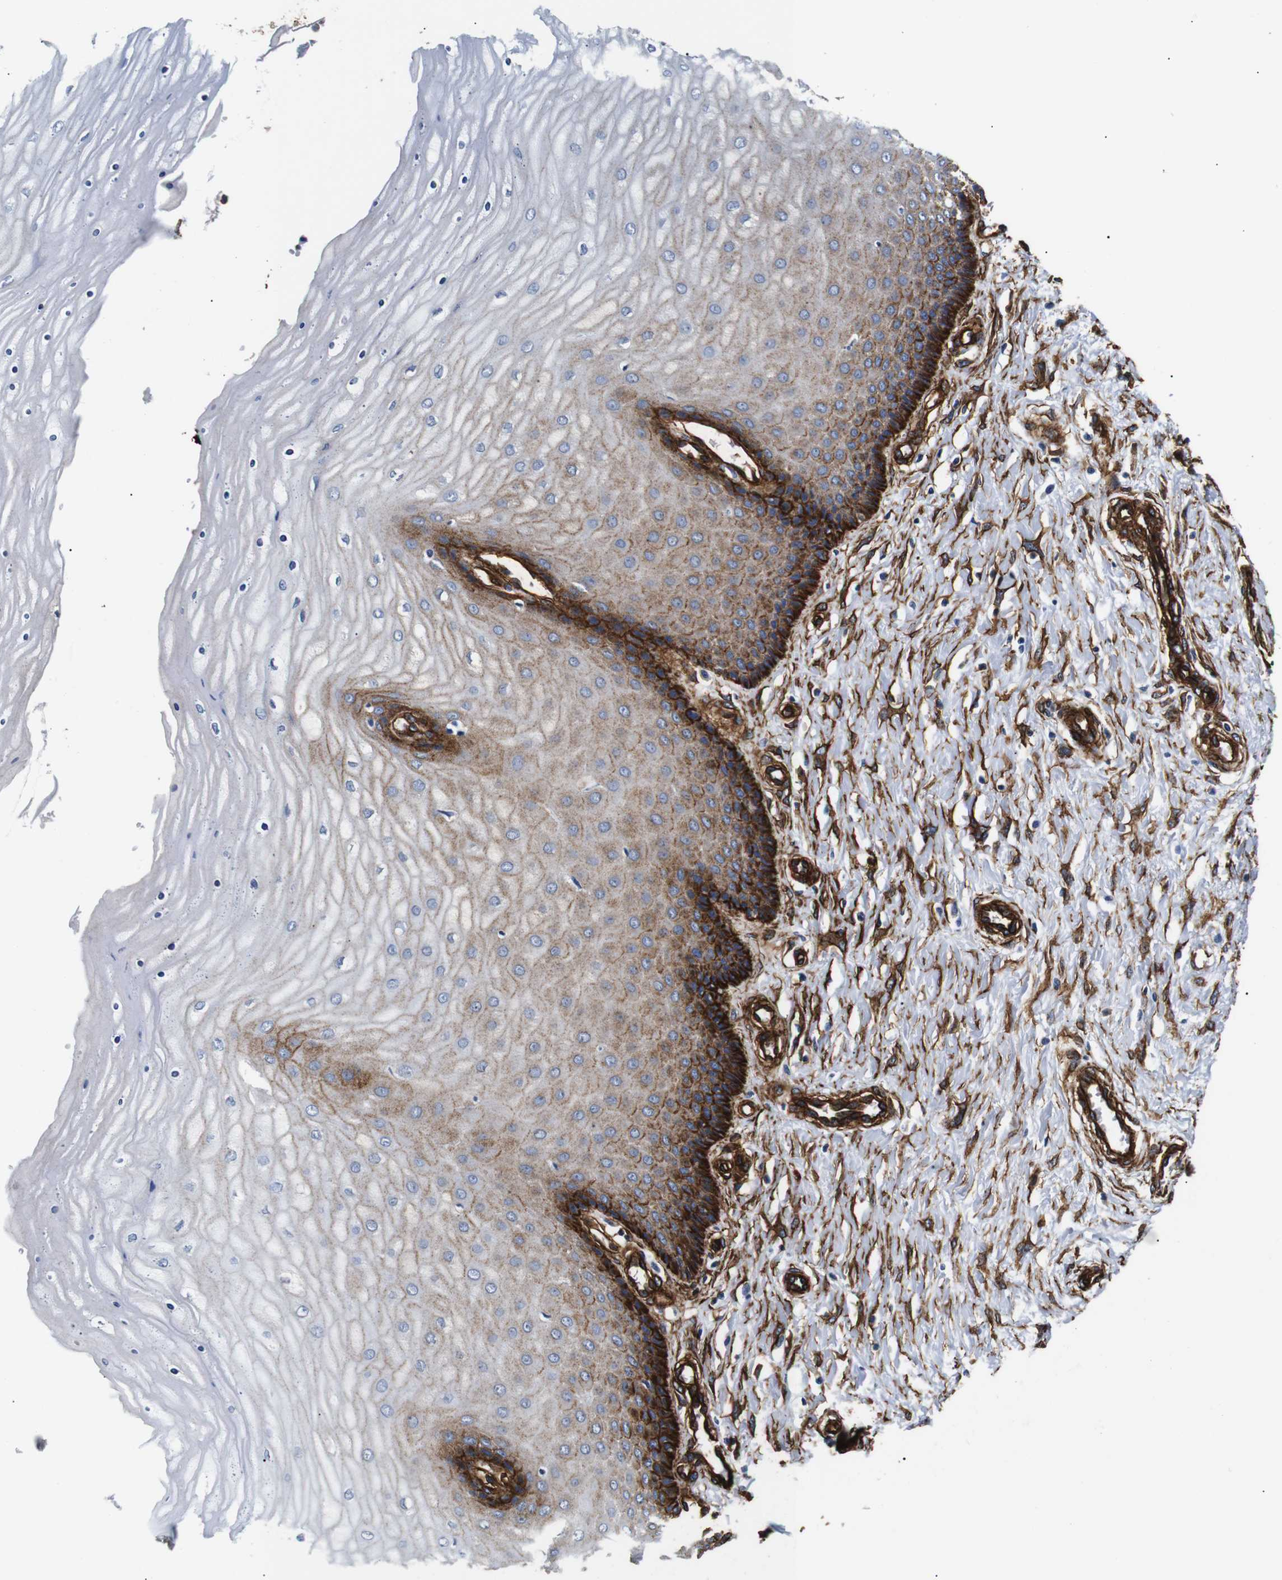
{"staining": {"intensity": "moderate", "quantity": ">75%", "location": "cytoplasmic/membranous"}, "tissue": "cervix", "cell_type": "Glandular cells", "image_type": "normal", "snomed": [{"axis": "morphology", "description": "Normal tissue, NOS"}, {"axis": "topography", "description": "Cervix"}], "caption": "A brown stain shows moderate cytoplasmic/membranous positivity of a protein in glandular cells of unremarkable cervix.", "gene": "CAV2", "patient": {"sex": "female", "age": 55}}